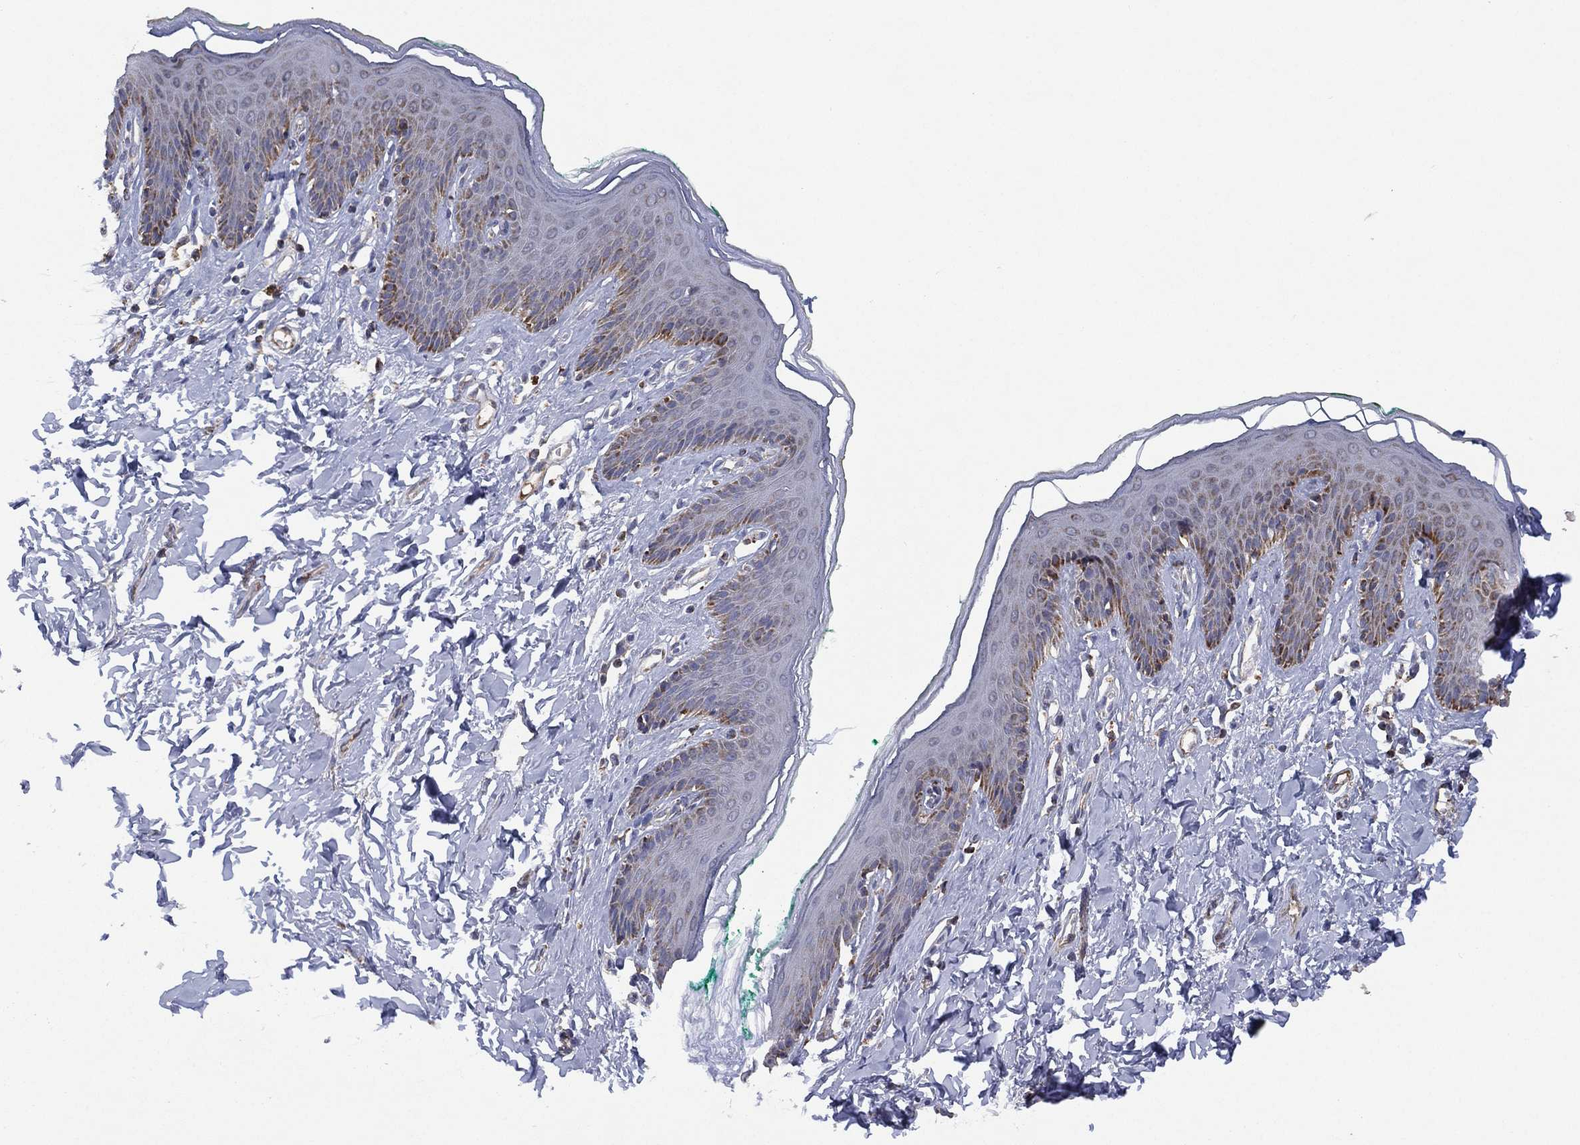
{"staining": {"intensity": "negative", "quantity": "none", "location": "none"}, "tissue": "skin", "cell_type": "Epidermal cells", "image_type": "normal", "snomed": [{"axis": "morphology", "description": "Normal tissue, NOS"}, {"axis": "topography", "description": "Vulva"}], "caption": "DAB immunohistochemical staining of benign skin reveals no significant expression in epidermal cells. Nuclei are stained in blue.", "gene": "PPP2R5A", "patient": {"sex": "female", "age": 66}}